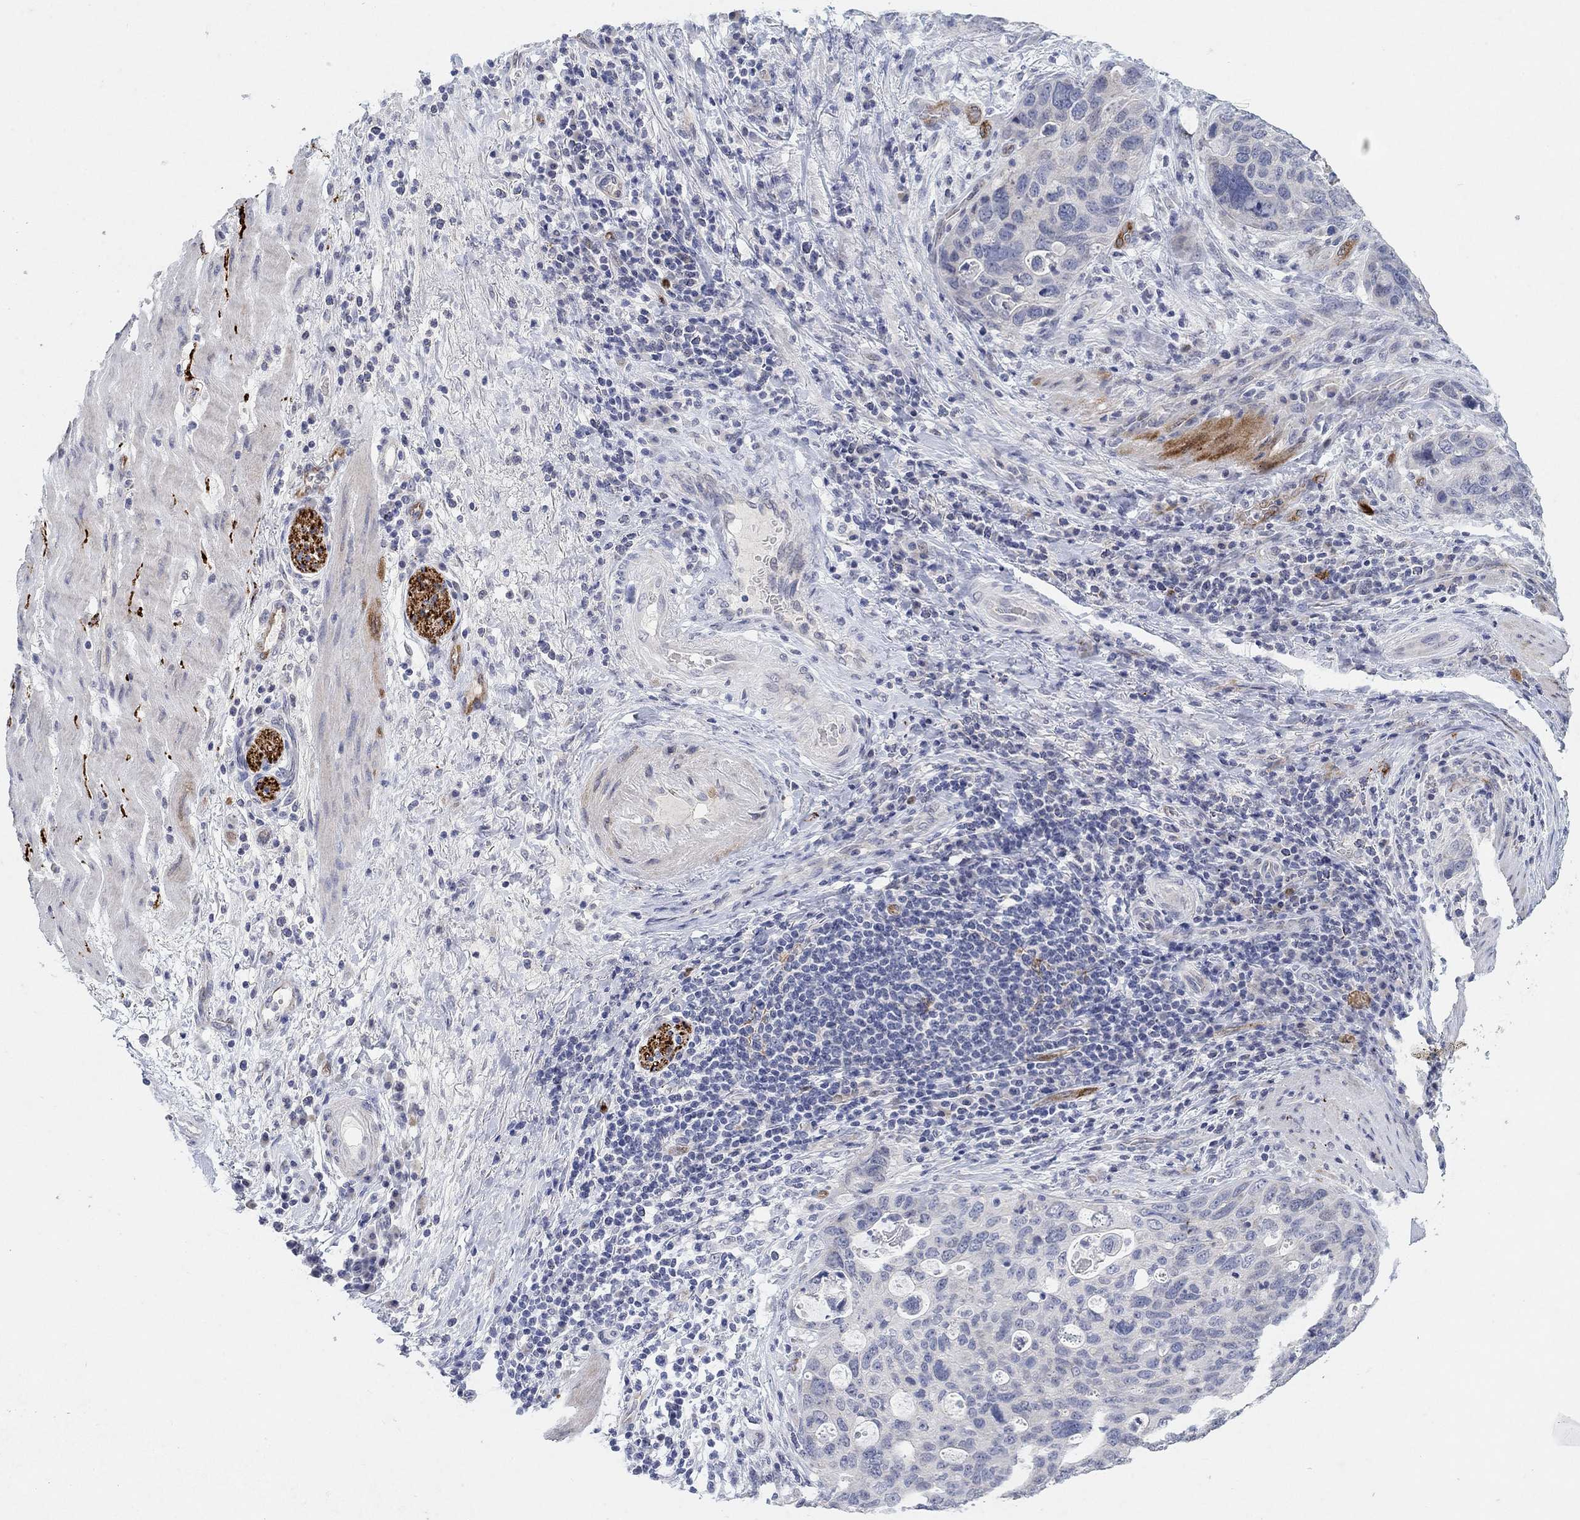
{"staining": {"intensity": "negative", "quantity": "none", "location": "none"}, "tissue": "stomach cancer", "cell_type": "Tumor cells", "image_type": "cancer", "snomed": [{"axis": "morphology", "description": "Adenocarcinoma, NOS"}, {"axis": "topography", "description": "Stomach"}], "caption": "High magnification brightfield microscopy of stomach adenocarcinoma stained with DAB (brown) and counterstained with hematoxylin (blue): tumor cells show no significant positivity.", "gene": "VAT1L", "patient": {"sex": "male", "age": 54}}